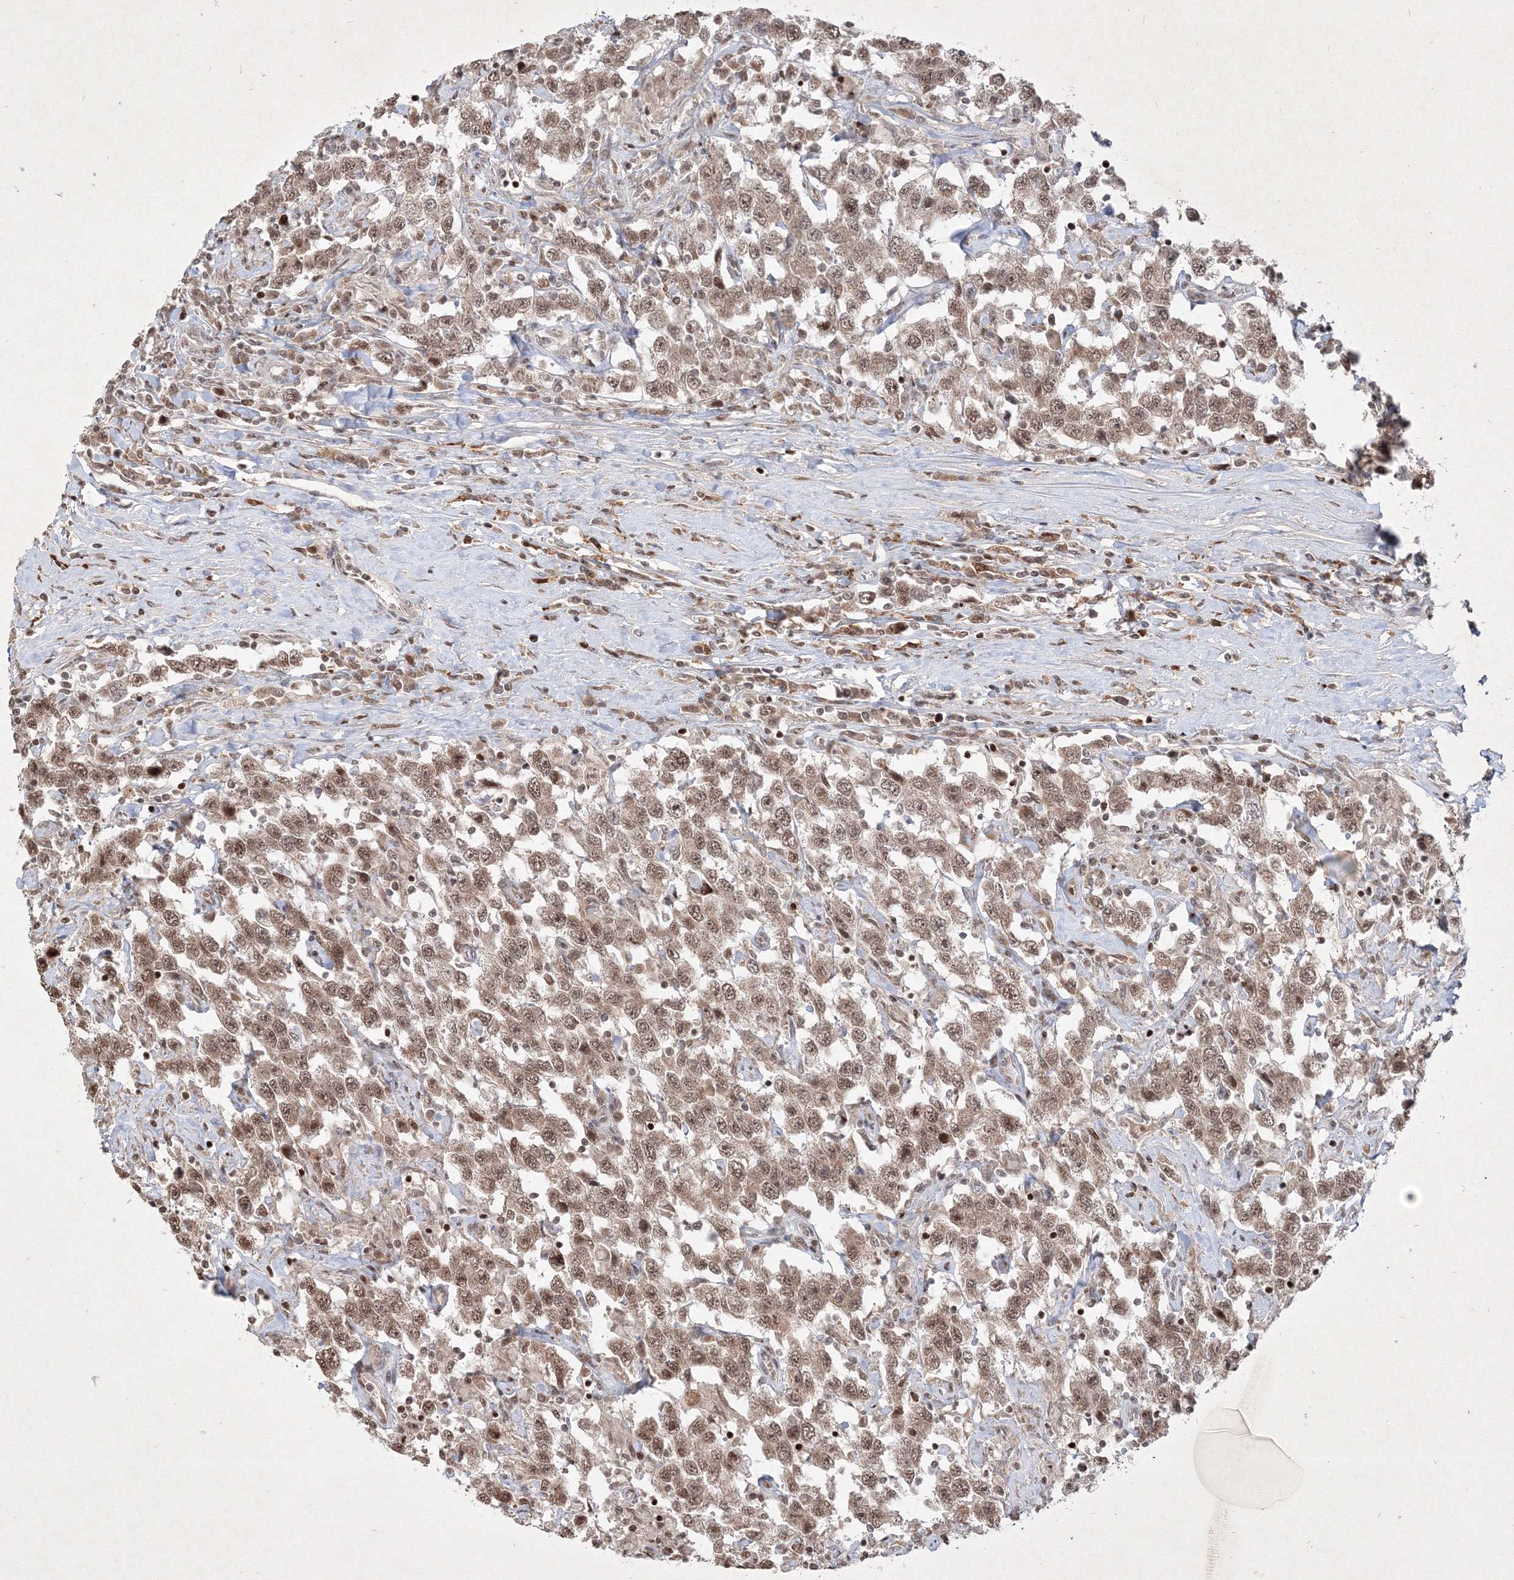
{"staining": {"intensity": "weak", "quantity": ">75%", "location": "cytoplasmic/membranous,nuclear"}, "tissue": "testis cancer", "cell_type": "Tumor cells", "image_type": "cancer", "snomed": [{"axis": "morphology", "description": "Seminoma, NOS"}, {"axis": "topography", "description": "Testis"}], "caption": "Human seminoma (testis) stained for a protein (brown) shows weak cytoplasmic/membranous and nuclear positive expression in approximately >75% of tumor cells.", "gene": "TAB1", "patient": {"sex": "male", "age": 41}}